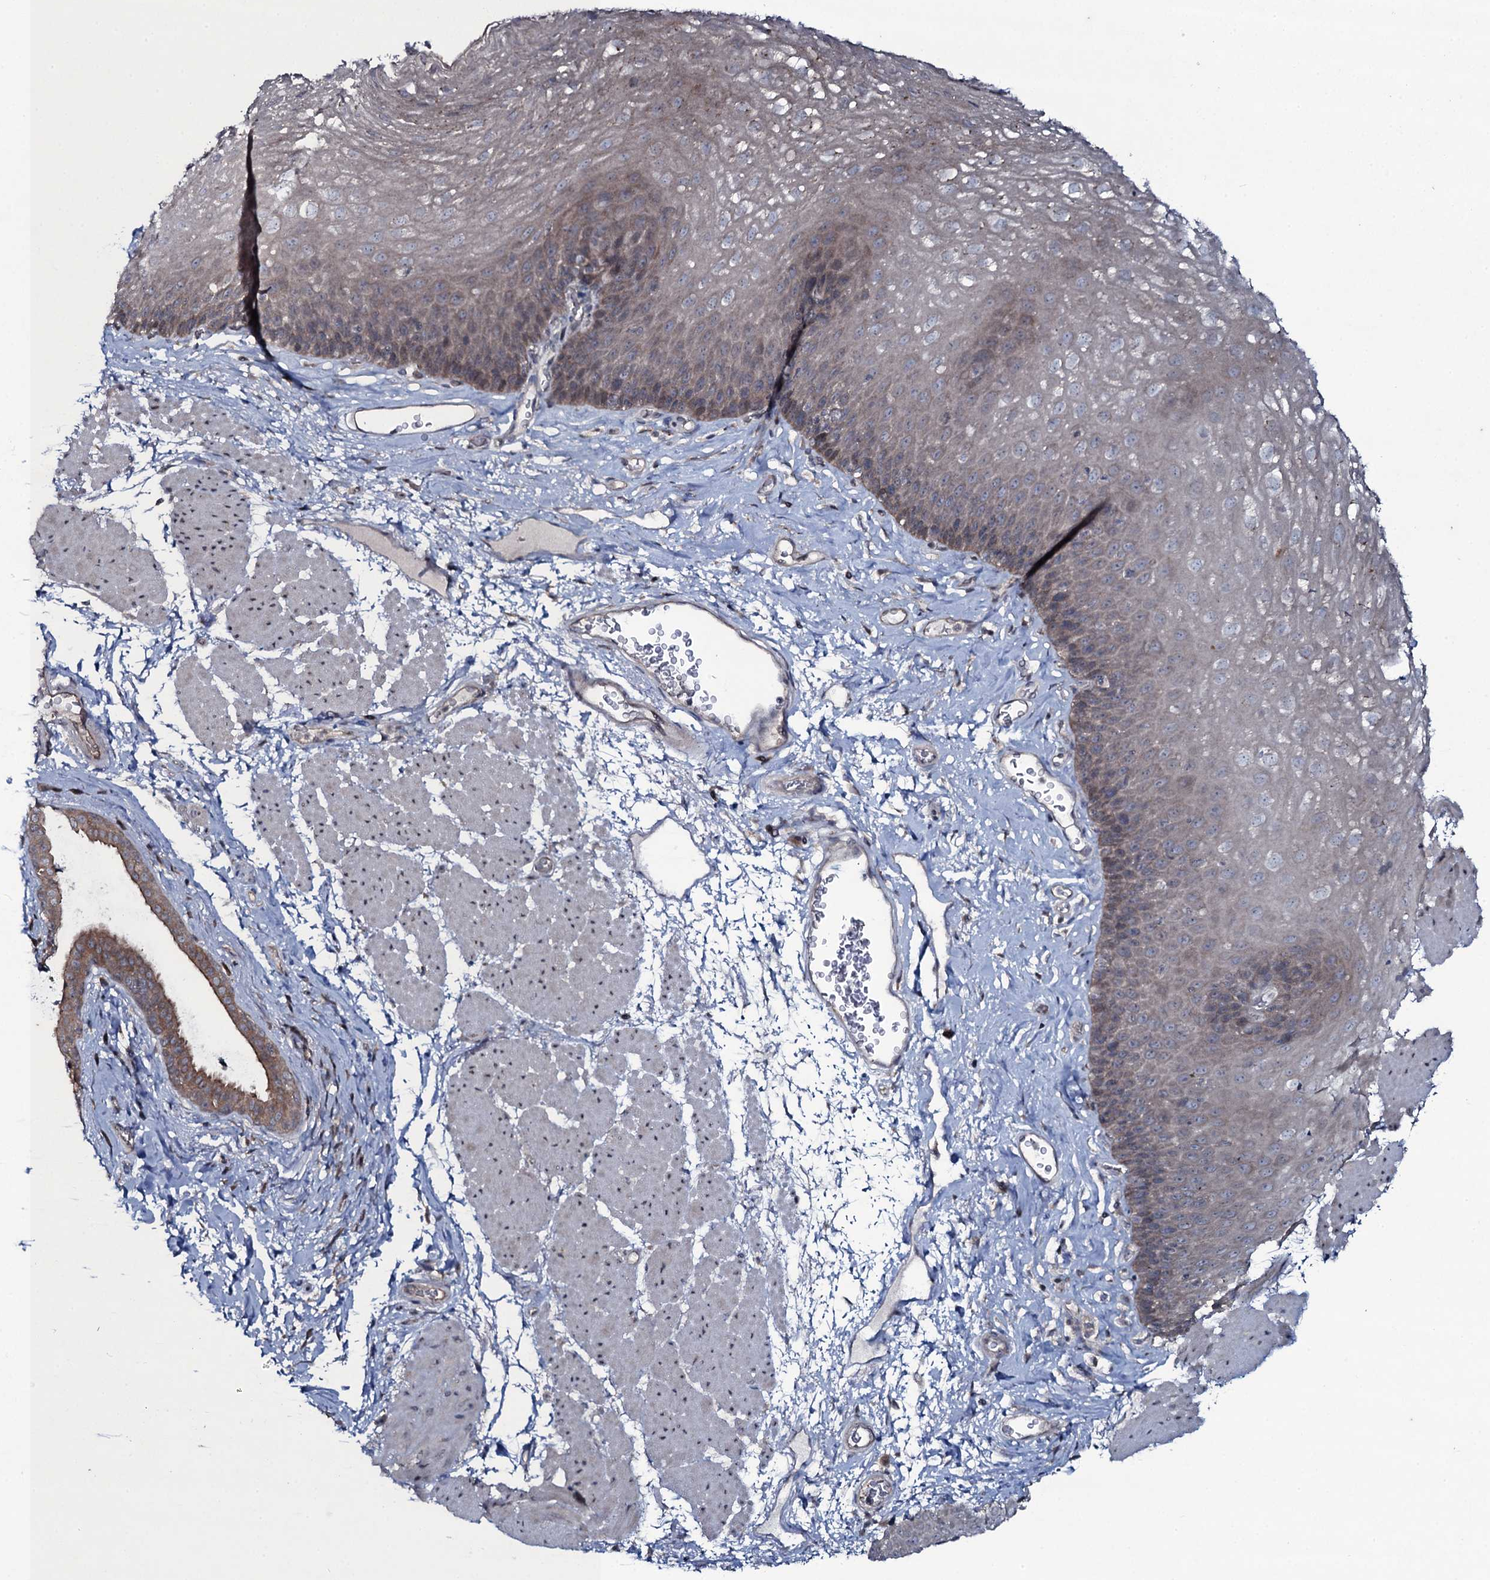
{"staining": {"intensity": "weak", "quantity": "<25%", "location": "cytoplasmic/membranous"}, "tissue": "esophagus", "cell_type": "Squamous epithelial cells", "image_type": "normal", "snomed": [{"axis": "morphology", "description": "Normal tissue, NOS"}, {"axis": "topography", "description": "Esophagus"}], "caption": "The immunohistochemistry (IHC) photomicrograph has no significant positivity in squamous epithelial cells of esophagus.", "gene": "SNAP23", "patient": {"sex": "female", "age": 66}}